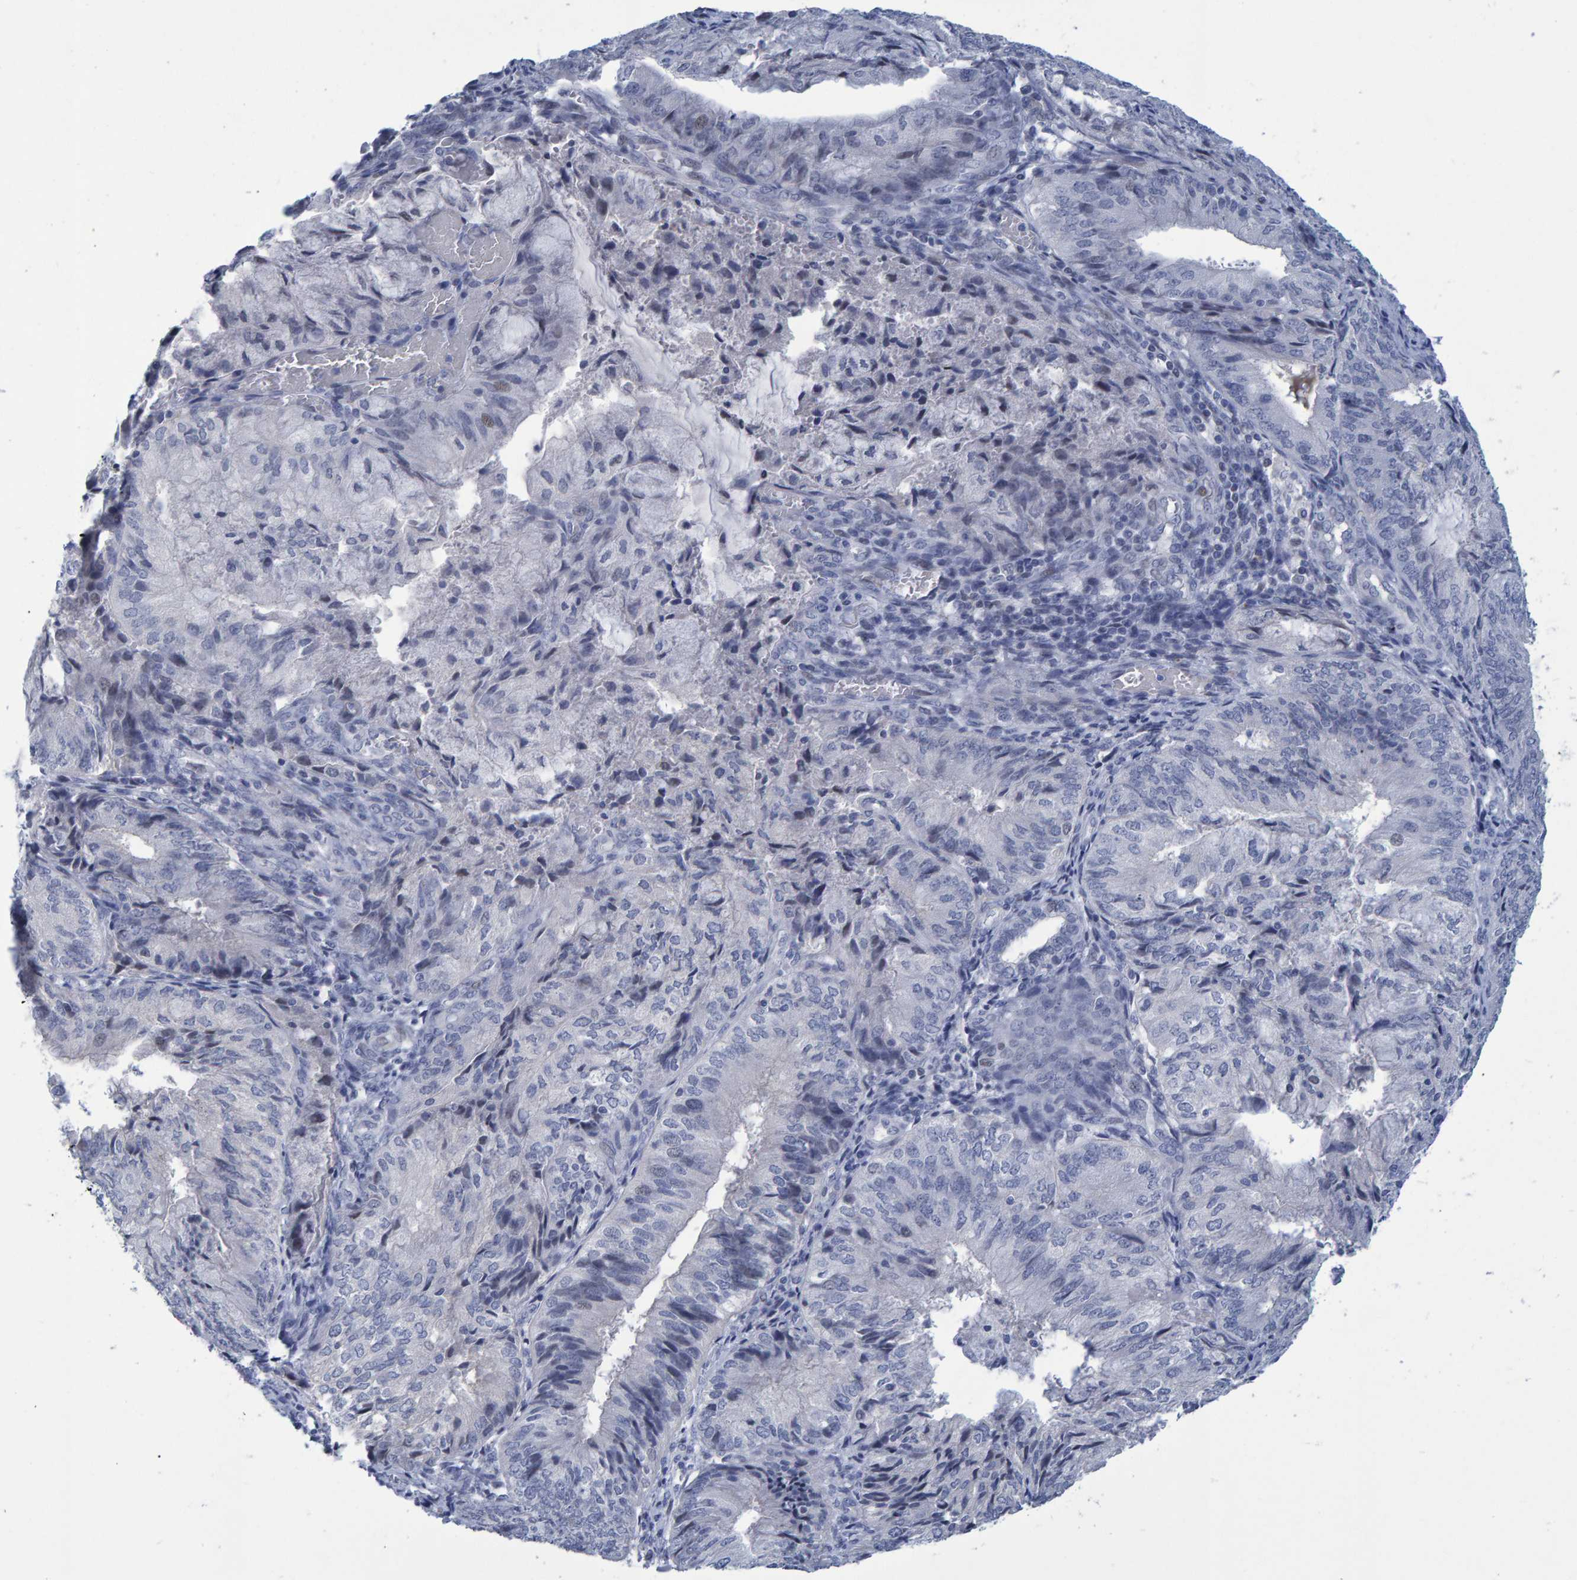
{"staining": {"intensity": "negative", "quantity": "none", "location": "none"}, "tissue": "endometrial cancer", "cell_type": "Tumor cells", "image_type": "cancer", "snomed": [{"axis": "morphology", "description": "Adenocarcinoma, NOS"}, {"axis": "topography", "description": "Endometrium"}], "caption": "The image exhibits no significant positivity in tumor cells of endometrial adenocarcinoma.", "gene": "PROCA1", "patient": {"sex": "female", "age": 81}}